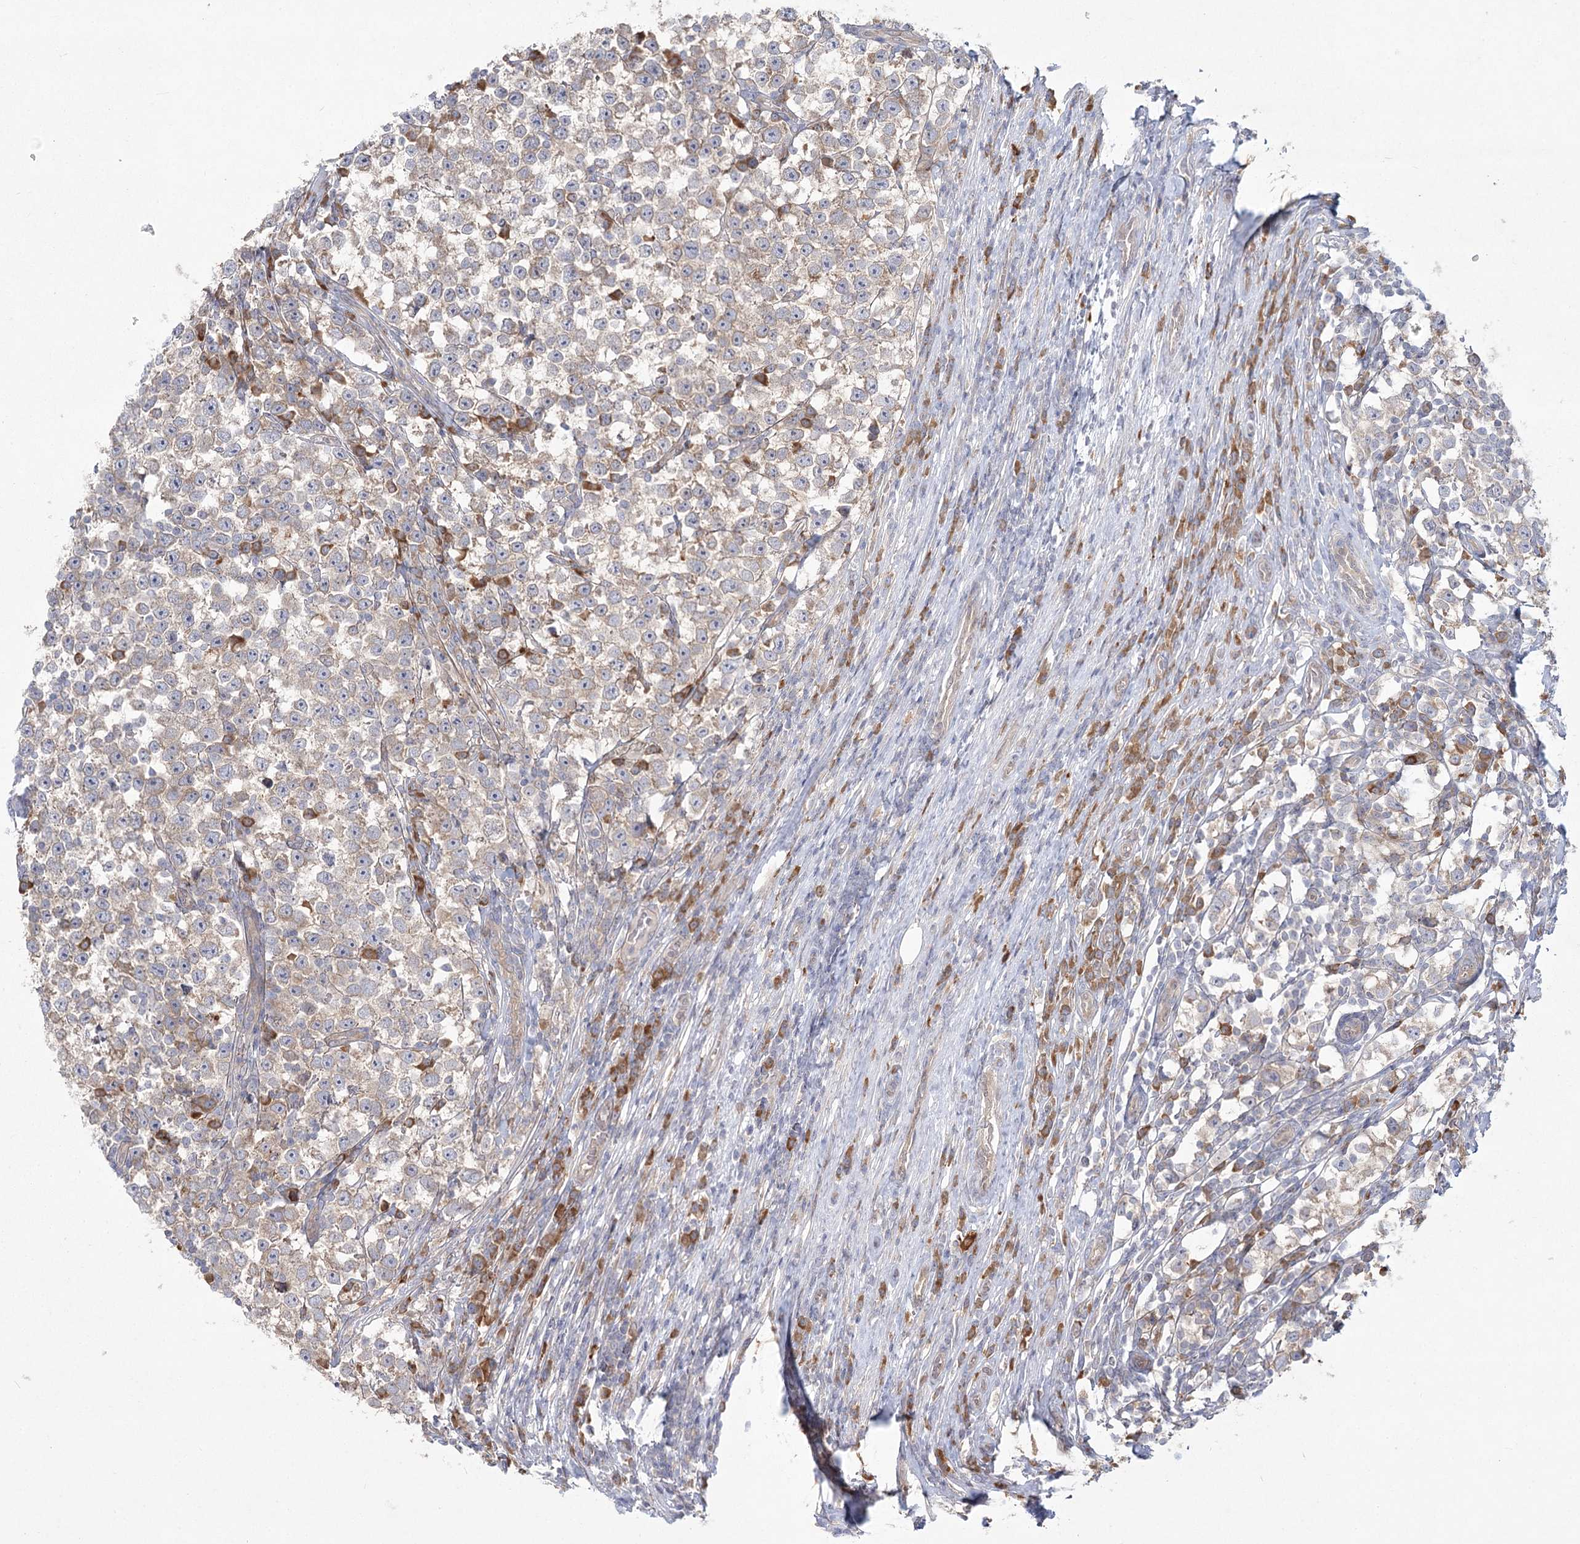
{"staining": {"intensity": "weak", "quantity": "<25%", "location": "cytoplasmic/membranous"}, "tissue": "testis cancer", "cell_type": "Tumor cells", "image_type": "cancer", "snomed": [{"axis": "morphology", "description": "Normal tissue, NOS"}, {"axis": "morphology", "description": "Seminoma, NOS"}, {"axis": "topography", "description": "Testis"}], "caption": "Immunohistochemistry (IHC) micrograph of testis cancer stained for a protein (brown), which reveals no staining in tumor cells.", "gene": "CAMTA1", "patient": {"sex": "male", "age": 43}}